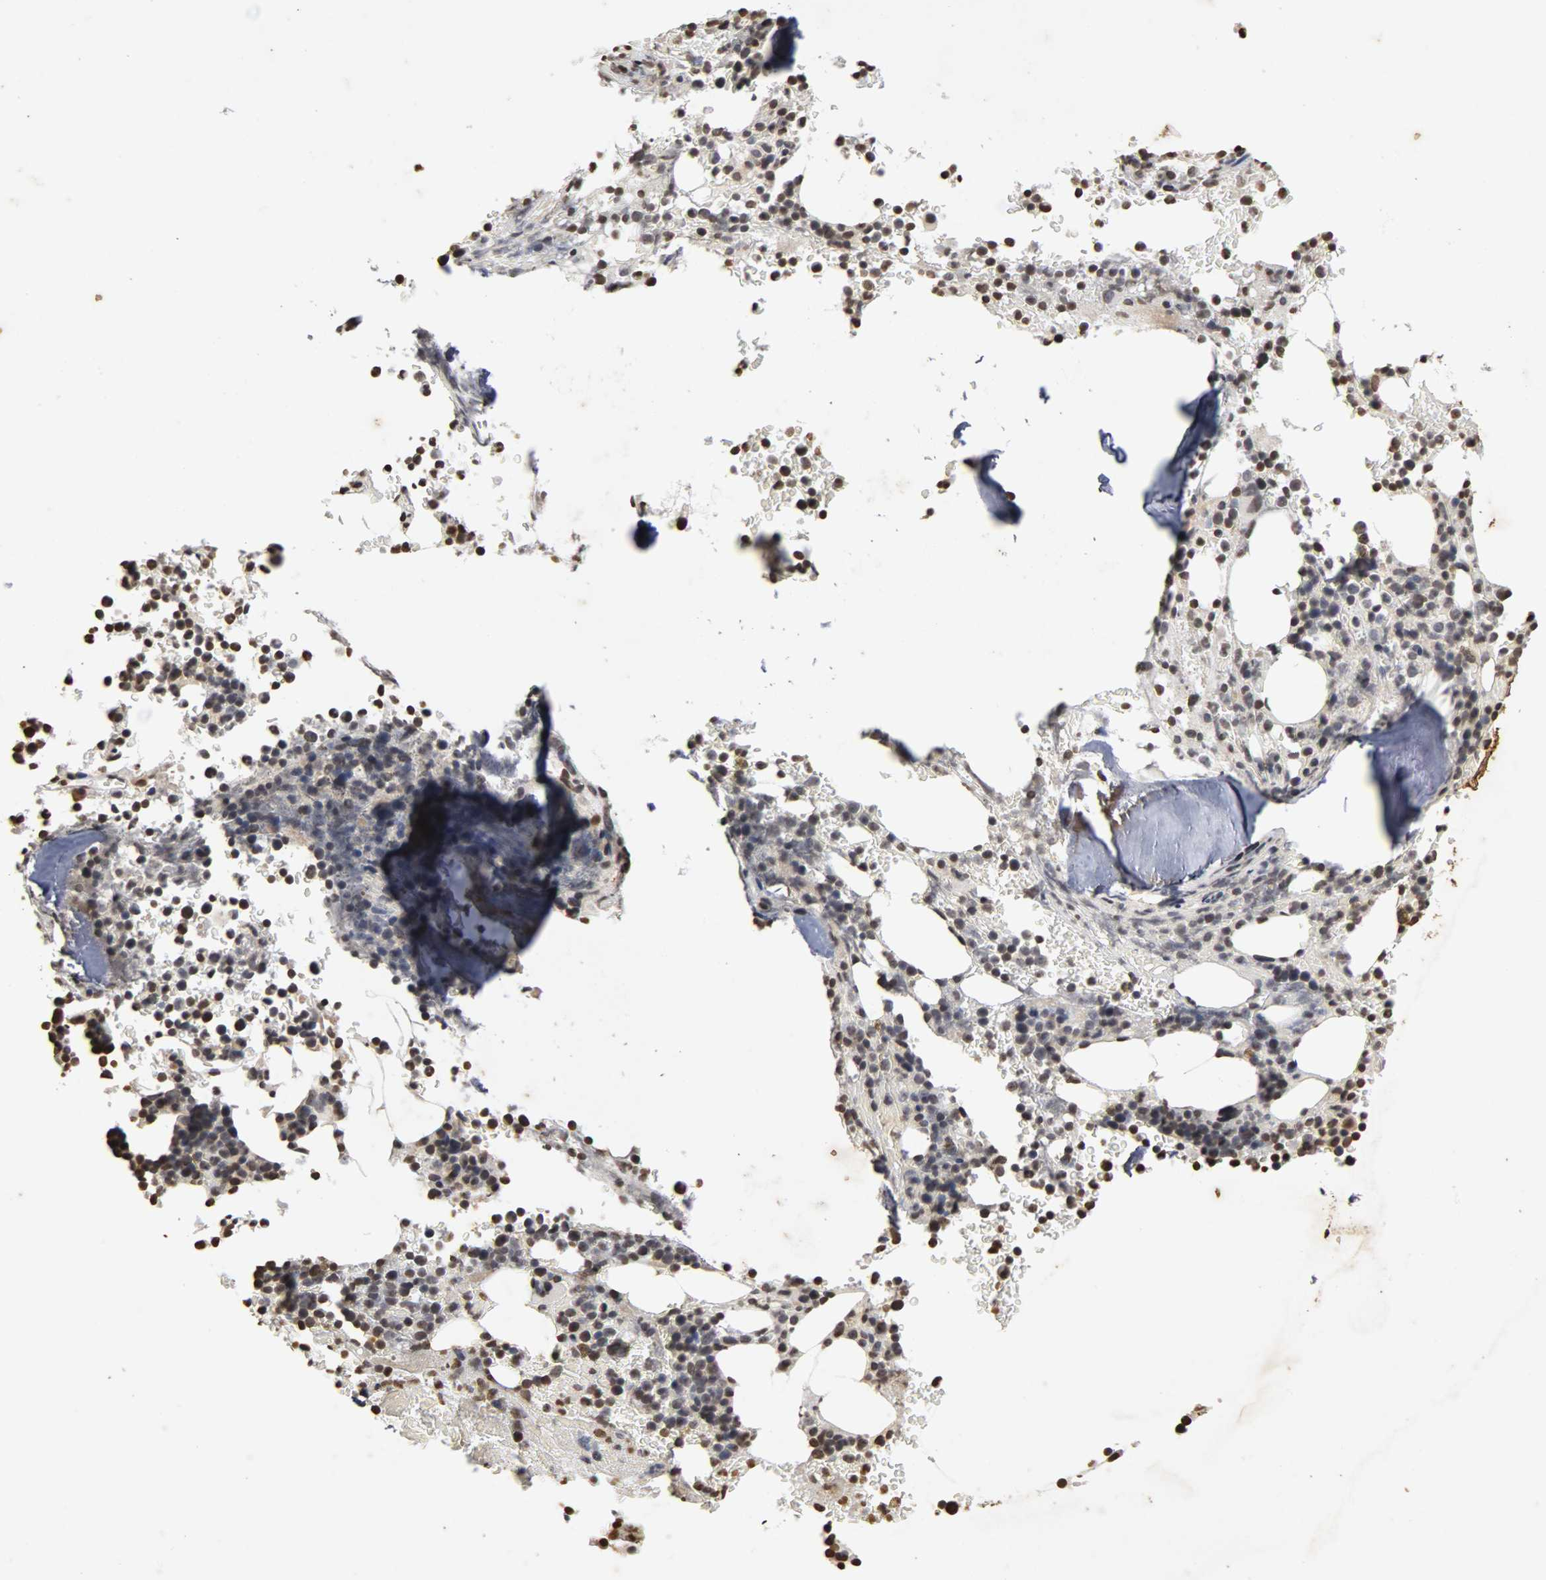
{"staining": {"intensity": "strong", "quantity": ">75%", "location": "nuclear"}, "tissue": "bone marrow", "cell_type": "Hematopoietic cells", "image_type": "normal", "snomed": [{"axis": "morphology", "description": "Normal tissue, NOS"}, {"axis": "topography", "description": "Bone marrow"}], "caption": "Bone marrow stained with immunohistochemistry demonstrates strong nuclear positivity in about >75% of hematopoietic cells. The protein is stained brown, and the nuclei are stained in blue (DAB (3,3'-diaminobenzidine) IHC with brightfield microscopy, high magnification).", "gene": "ERCC2", "patient": {"sex": "female", "age": 73}}